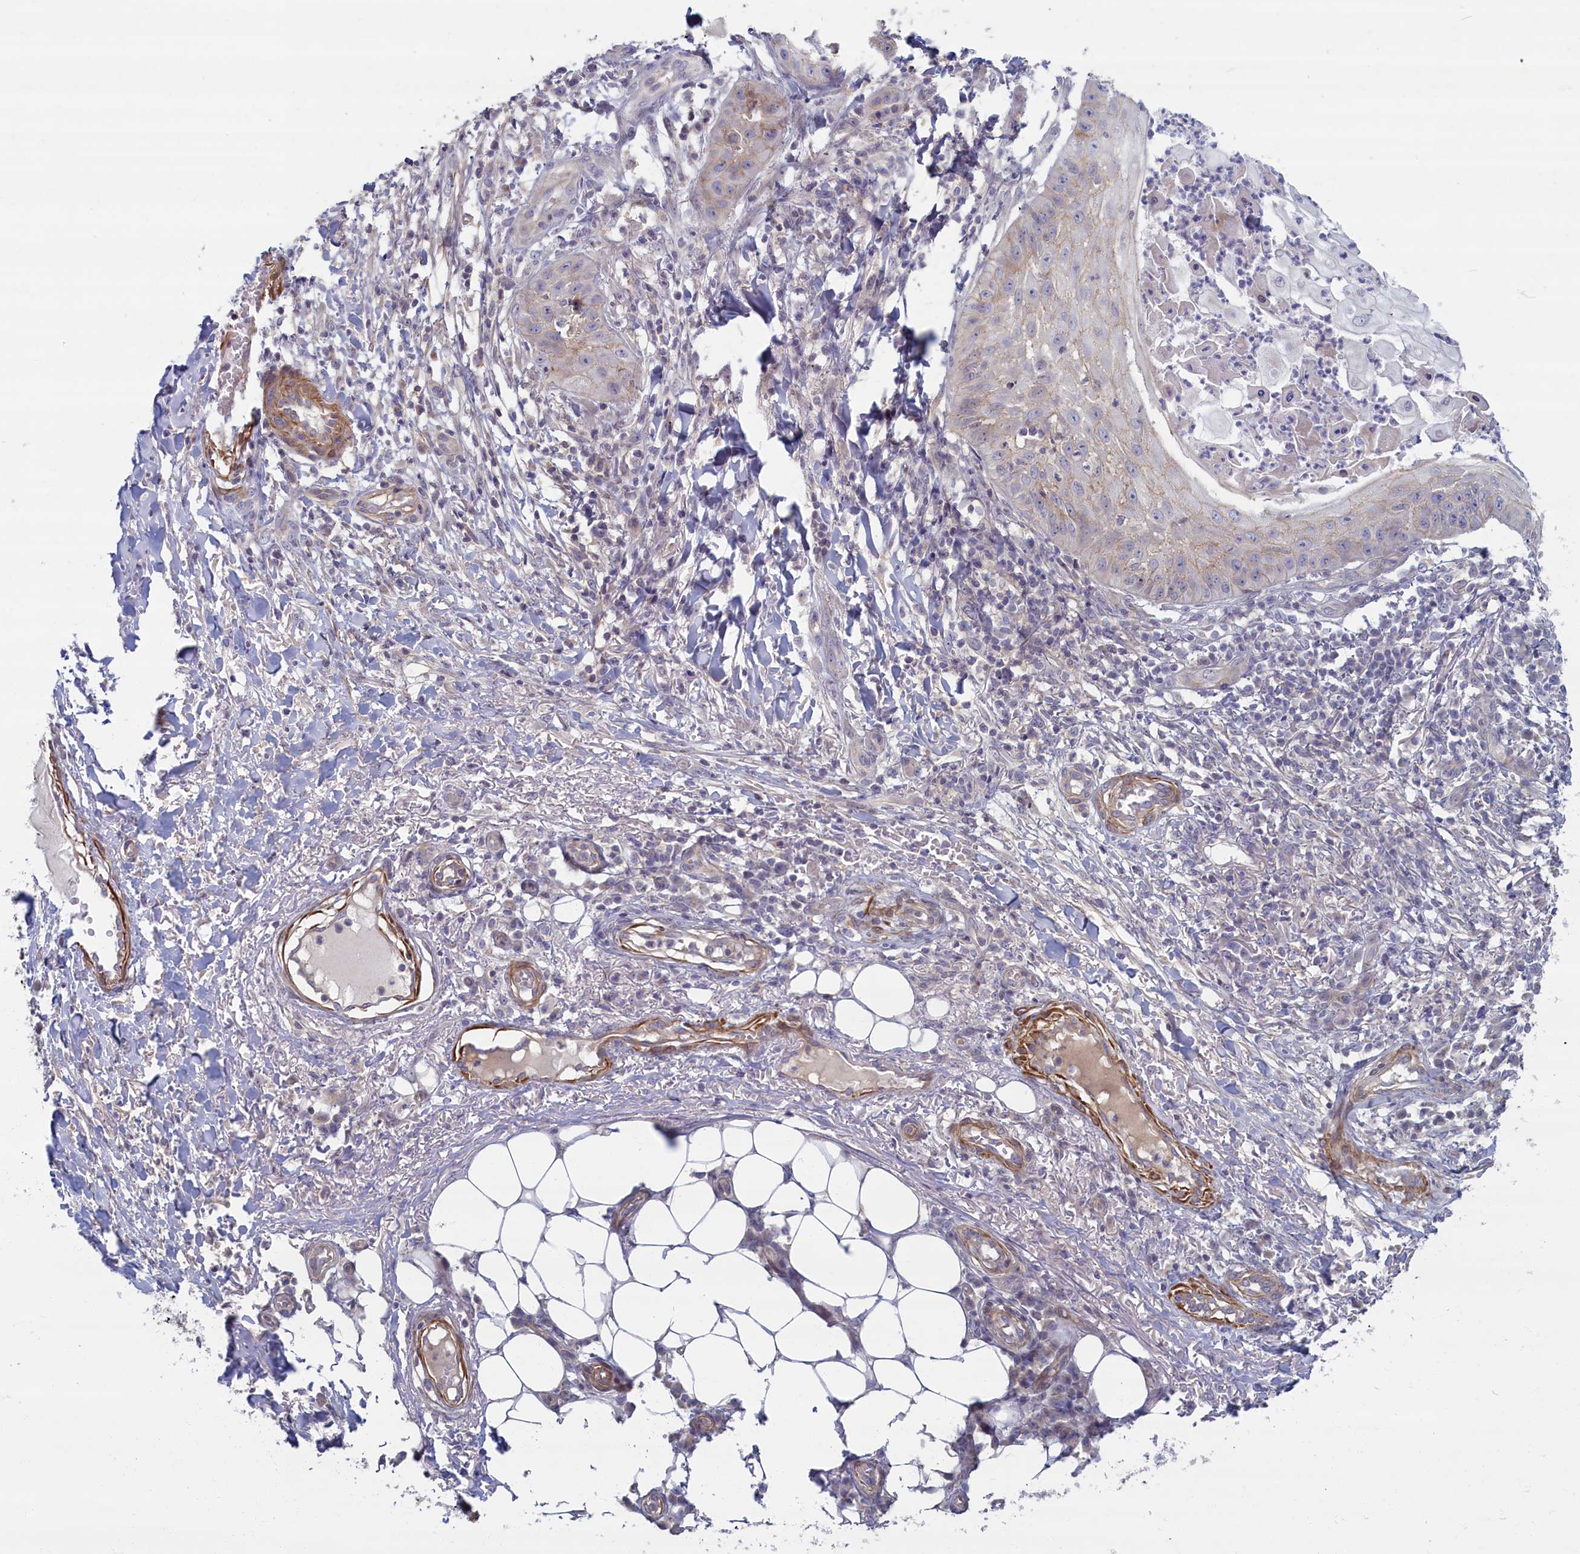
{"staining": {"intensity": "weak", "quantity": "<25%", "location": "cytoplasmic/membranous"}, "tissue": "skin cancer", "cell_type": "Tumor cells", "image_type": "cancer", "snomed": [{"axis": "morphology", "description": "Squamous cell carcinoma, NOS"}, {"axis": "topography", "description": "Skin"}], "caption": "Immunohistochemical staining of skin squamous cell carcinoma shows no significant expression in tumor cells.", "gene": "TRPM4", "patient": {"sex": "male", "age": 70}}